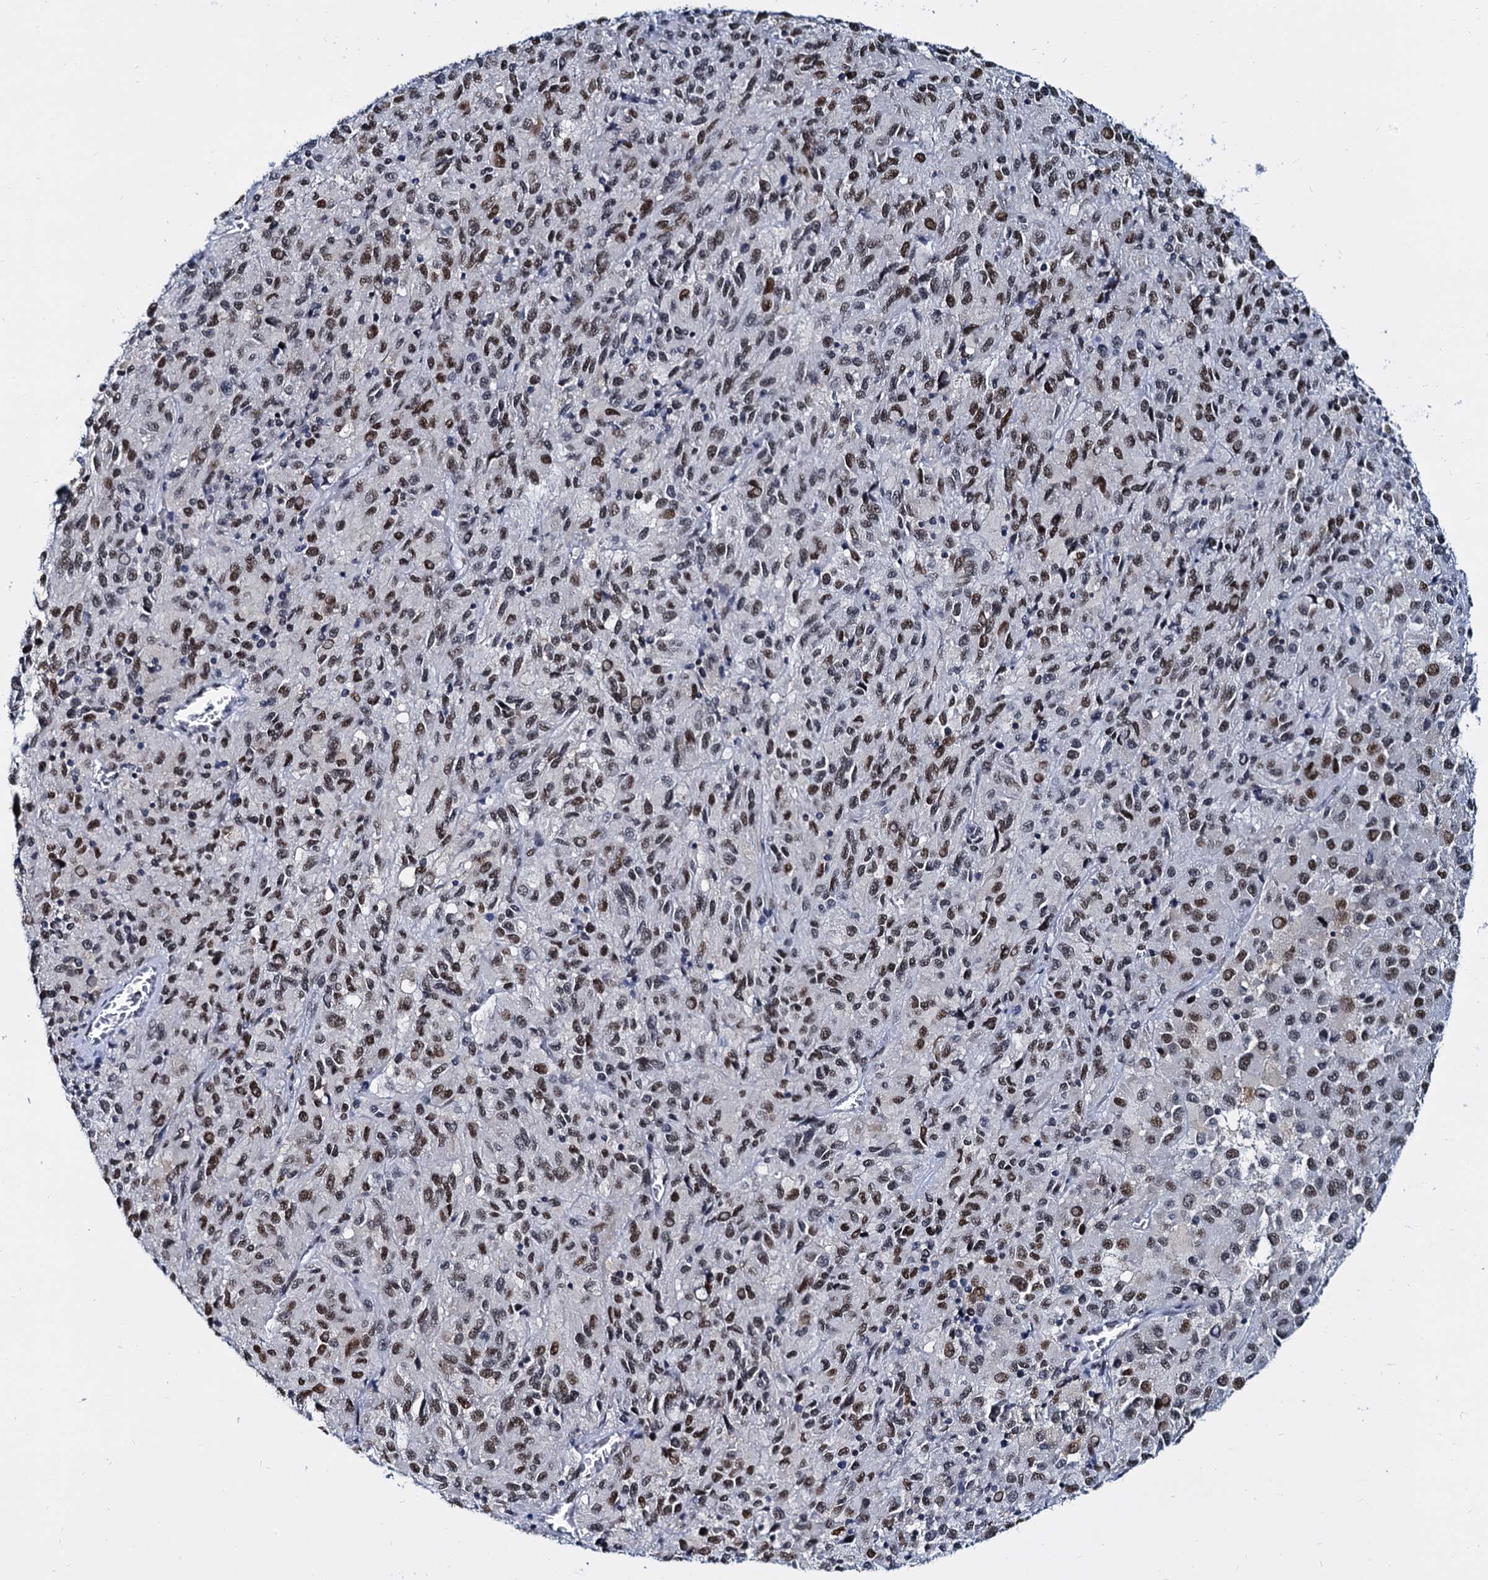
{"staining": {"intensity": "moderate", "quantity": ">75%", "location": "nuclear"}, "tissue": "melanoma", "cell_type": "Tumor cells", "image_type": "cancer", "snomed": [{"axis": "morphology", "description": "Malignant melanoma, Metastatic site"}, {"axis": "topography", "description": "Lung"}], "caption": "A brown stain highlights moderate nuclear expression of a protein in human melanoma tumor cells. The staining was performed using DAB (3,3'-diaminobenzidine) to visualize the protein expression in brown, while the nuclei were stained in blue with hematoxylin (Magnification: 20x).", "gene": "CMAS", "patient": {"sex": "male", "age": 64}}